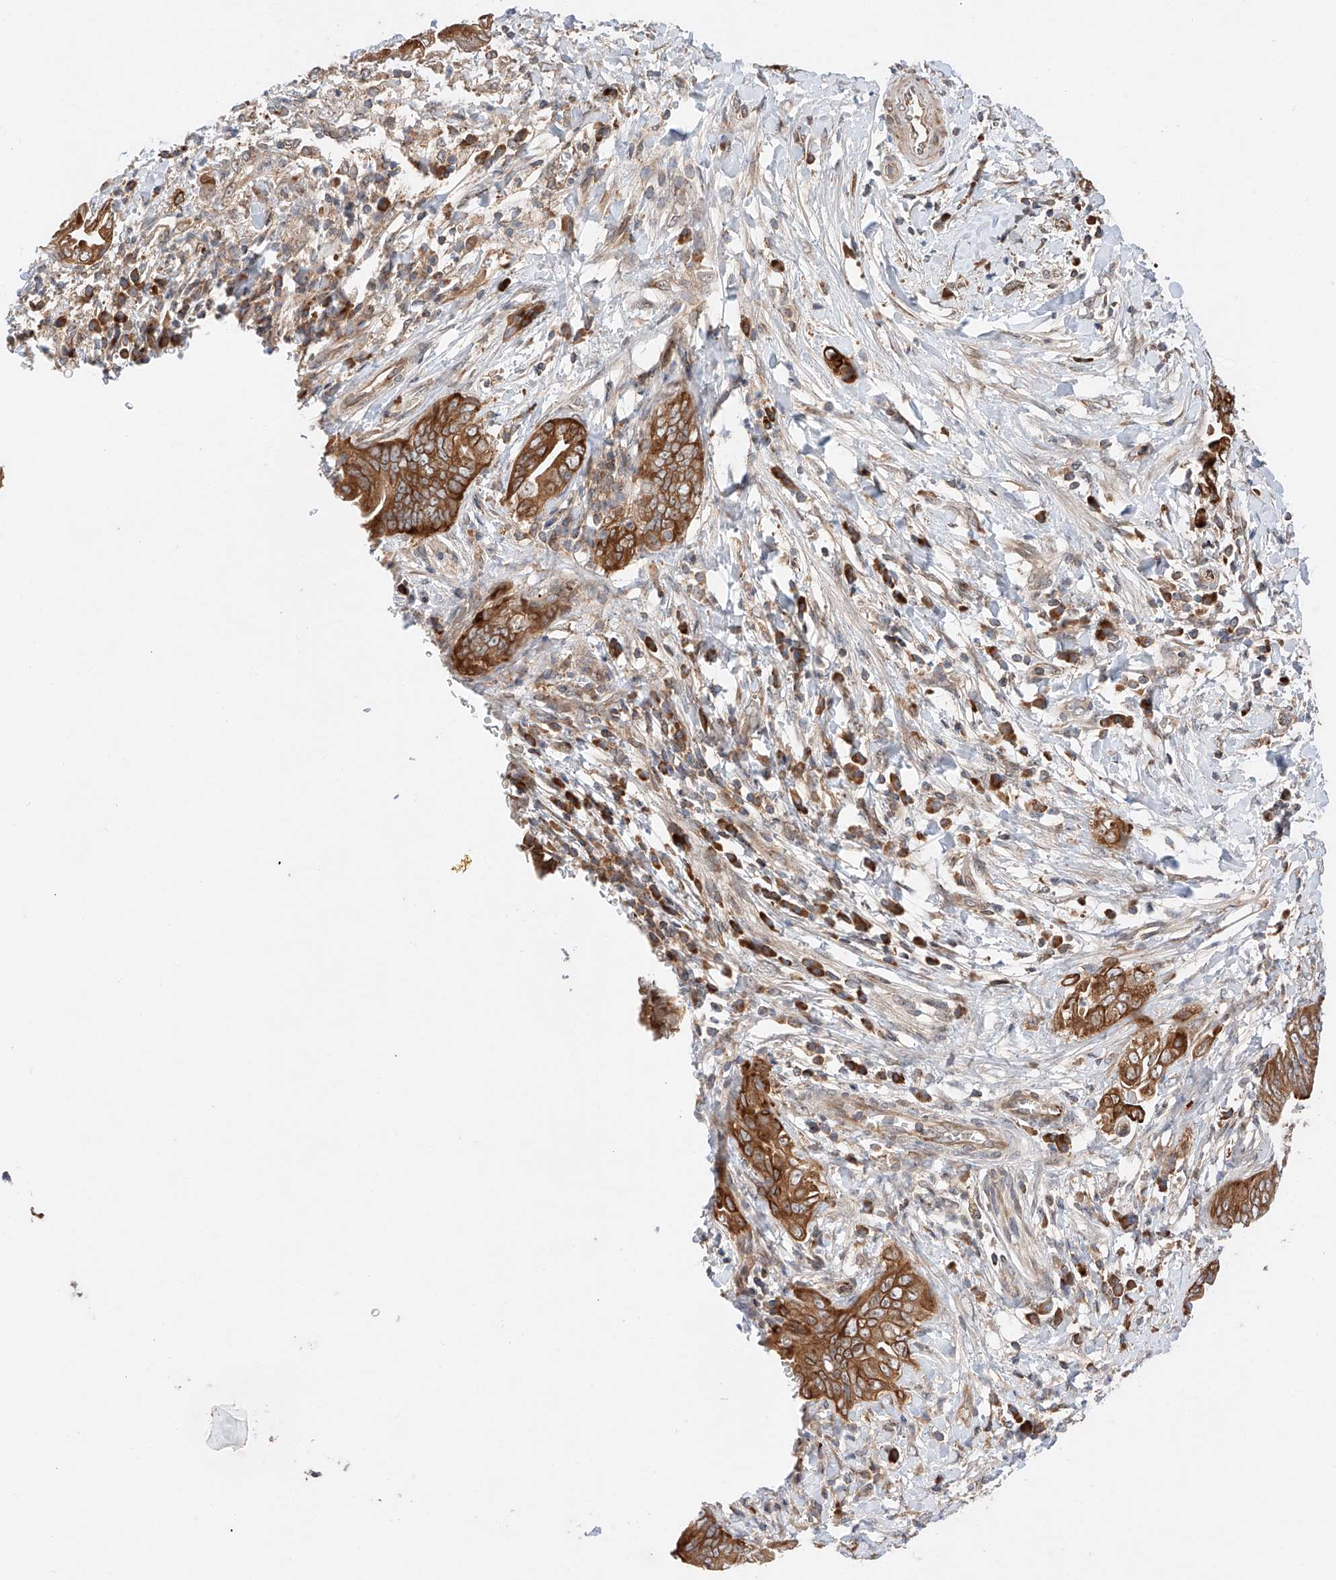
{"staining": {"intensity": "strong", "quantity": ">75%", "location": "cytoplasmic/membranous"}, "tissue": "pancreatic cancer", "cell_type": "Tumor cells", "image_type": "cancer", "snomed": [{"axis": "morphology", "description": "Adenocarcinoma, NOS"}, {"axis": "topography", "description": "Pancreas"}], "caption": "Pancreatic adenocarcinoma stained with a protein marker shows strong staining in tumor cells.", "gene": "RUSC1", "patient": {"sex": "male", "age": 75}}